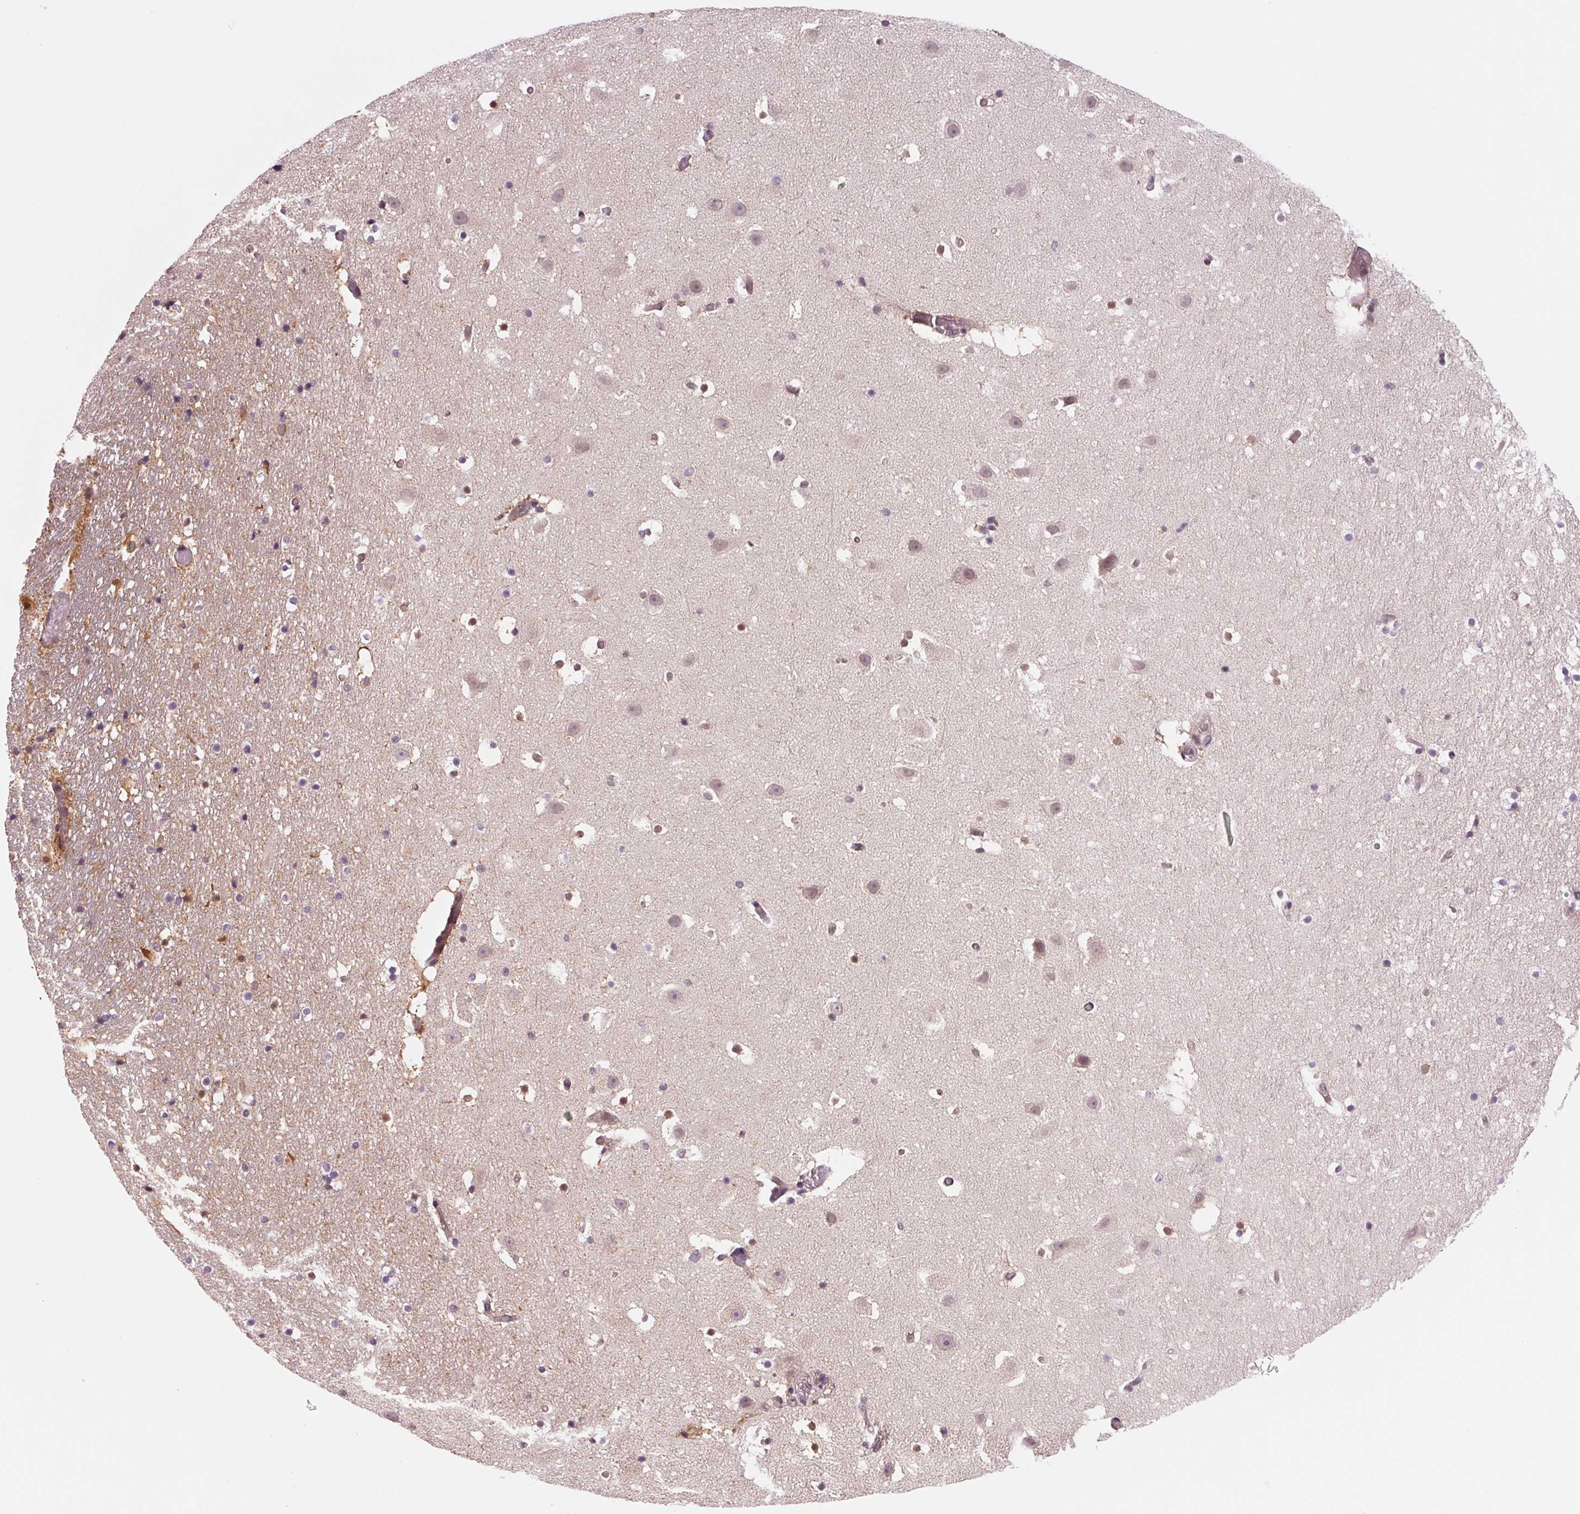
{"staining": {"intensity": "negative", "quantity": "none", "location": "none"}, "tissue": "hippocampus", "cell_type": "Glial cells", "image_type": "normal", "snomed": [{"axis": "morphology", "description": "Normal tissue, NOS"}, {"axis": "topography", "description": "Hippocampus"}], "caption": "Protein analysis of benign hippocampus shows no significant expression in glial cells.", "gene": "STAT3", "patient": {"sex": "male", "age": 26}}